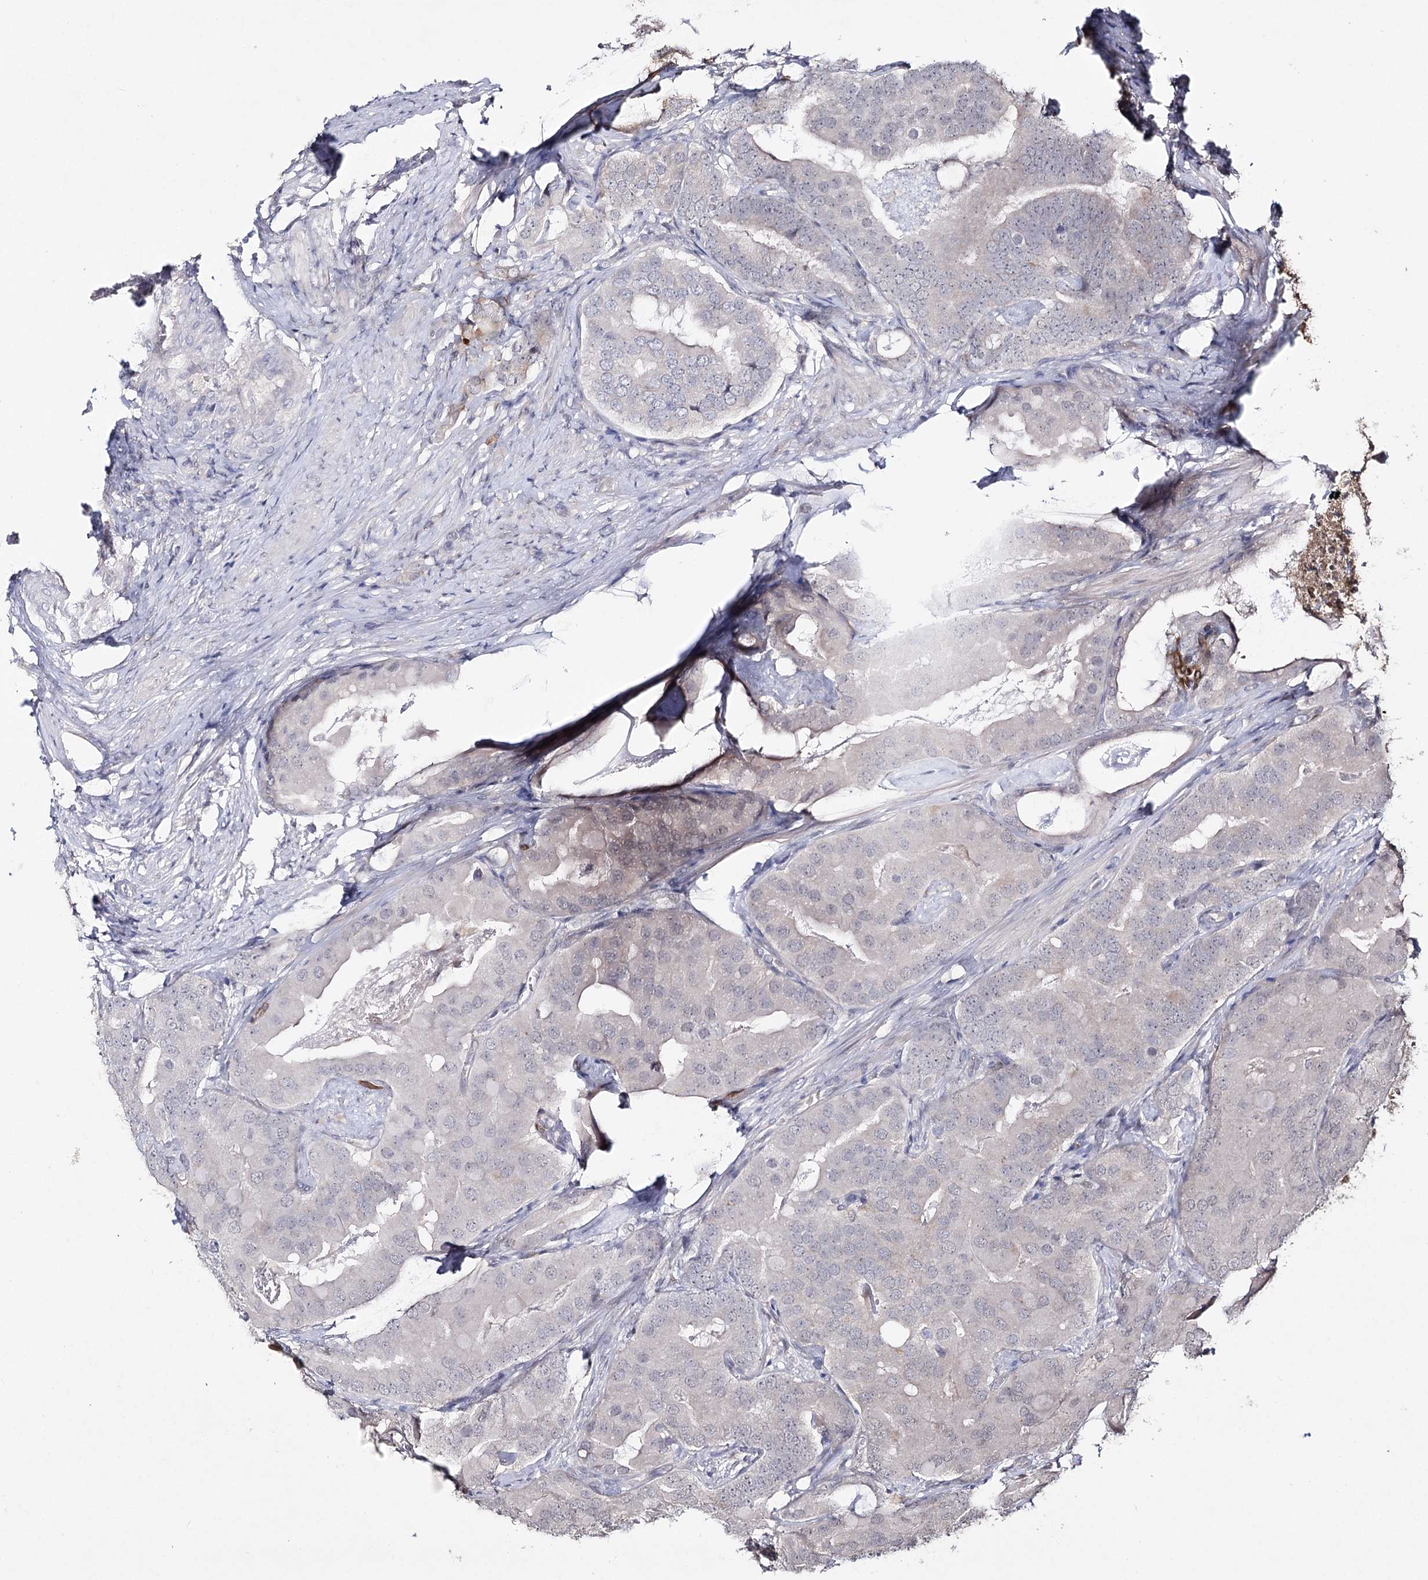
{"staining": {"intensity": "negative", "quantity": "none", "location": "none"}, "tissue": "prostate cancer", "cell_type": "Tumor cells", "image_type": "cancer", "snomed": [{"axis": "morphology", "description": "Adenocarcinoma, Low grade"}, {"axis": "topography", "description": "Prostate"}], "caption": "Prostate cancer was stained to show a protein in brown. There is no significant staining in tumor cells. (Stains: DAB immunohistochemistry with hematoxylin counter stain, Microscopy: brightfield microscopy at high magnification).", "gene": "HSD11B2", "patient": {"sex": "male", "age": 71}}